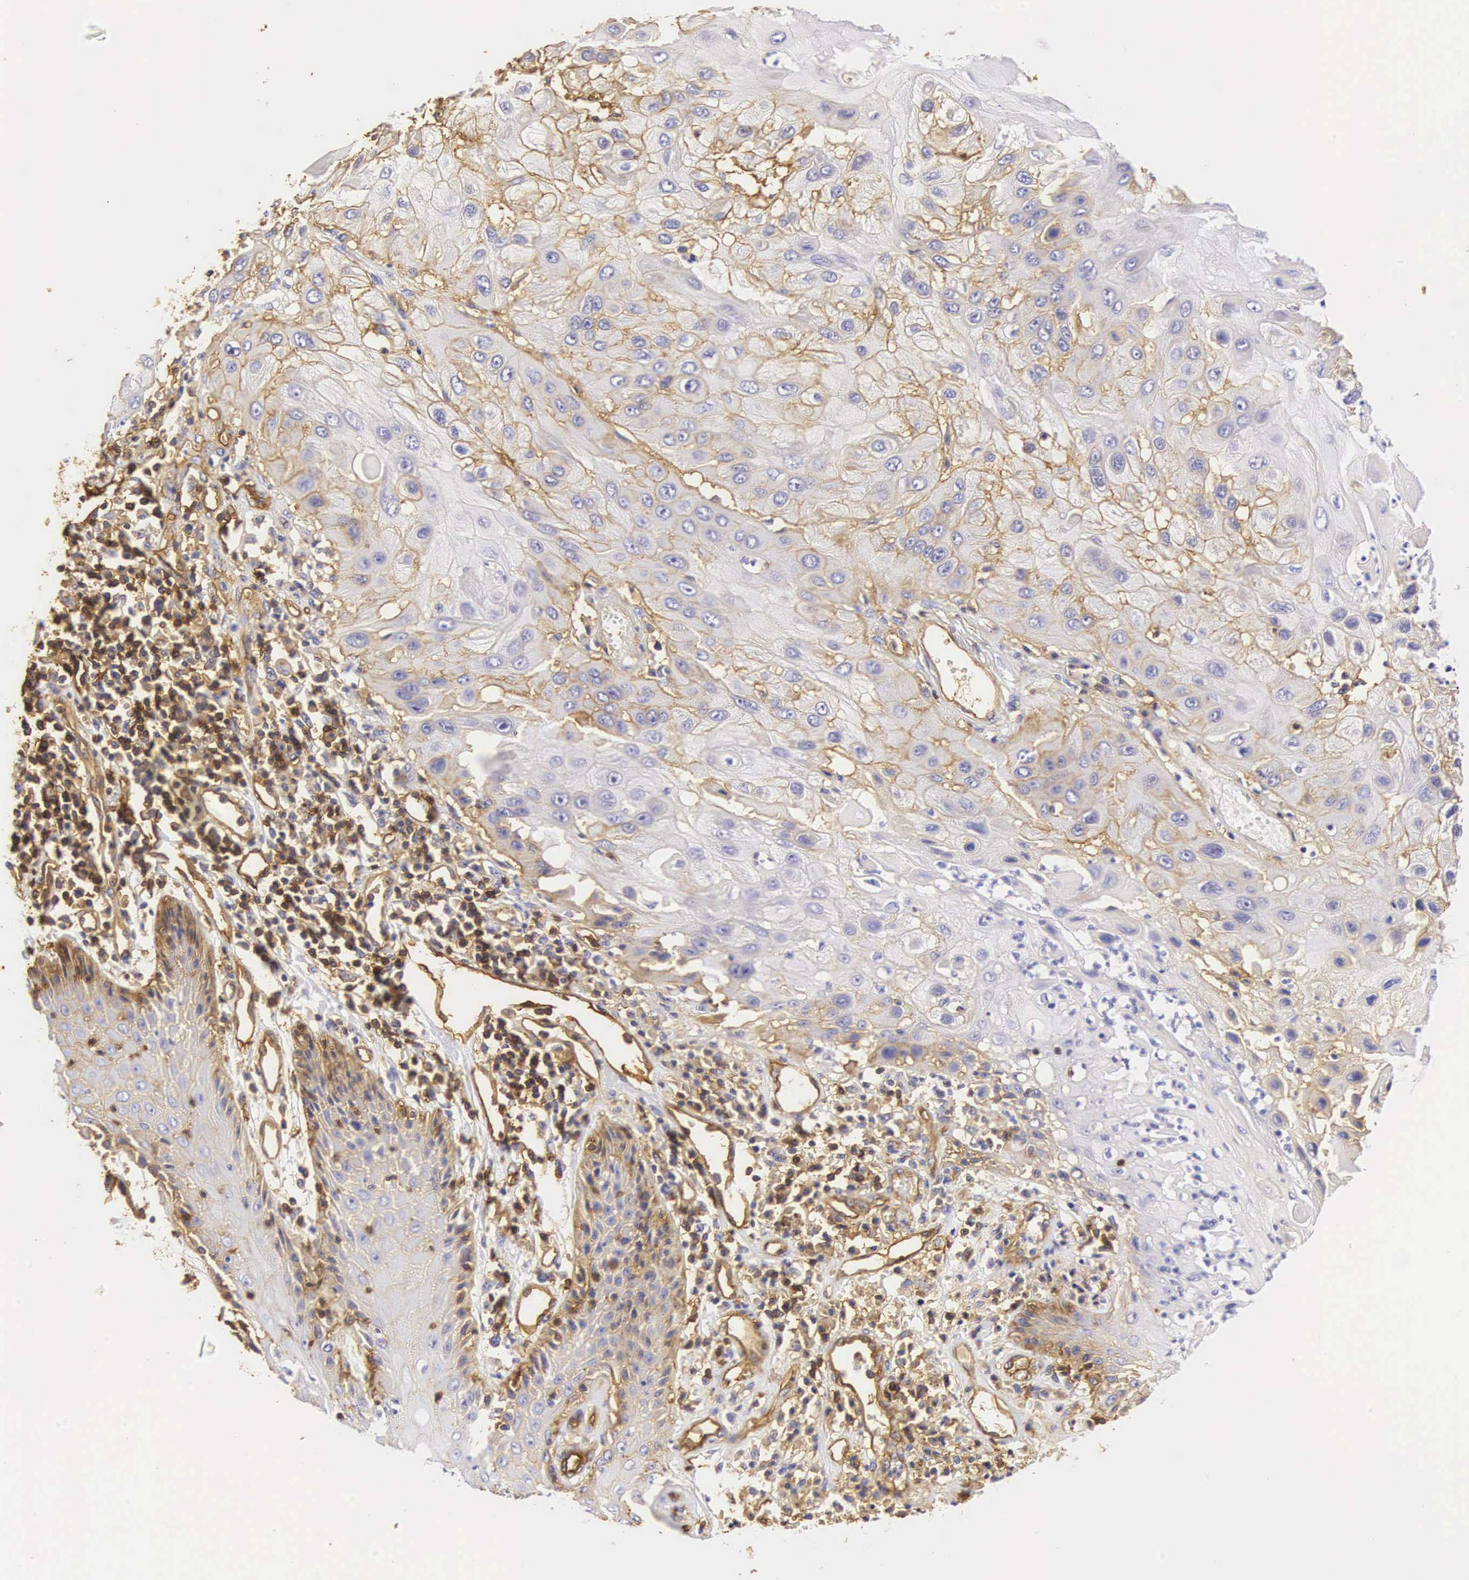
{"staining": {"intensity": "moderate", "quantity": "25%-75%", "location": "cytoplasmic/membranous"}, "tissue": "skin cancer", "cell_type": "Tumor cells", "image_type": "cancer", "snomed": [{"axis": "morphology", "description": "Squamous cell carcinoma, NOS"}, {"axis": "topography", "description": "Skin"}, {"axis": "topography", "description": "Anal"}], "caption": "The photomicrograph reveals staining of skin cancer, revealing moderate cytoplasmic/membranous protein expression (brown color) within tumor cells. (Stains: DAB (3,3'-diaminobenzidine) in brown, nuclei in blue, Microscopy: brightfield microscopy at high magnification).", "gene": "CD99", "patient": {"sex": "male", "age": 61}}